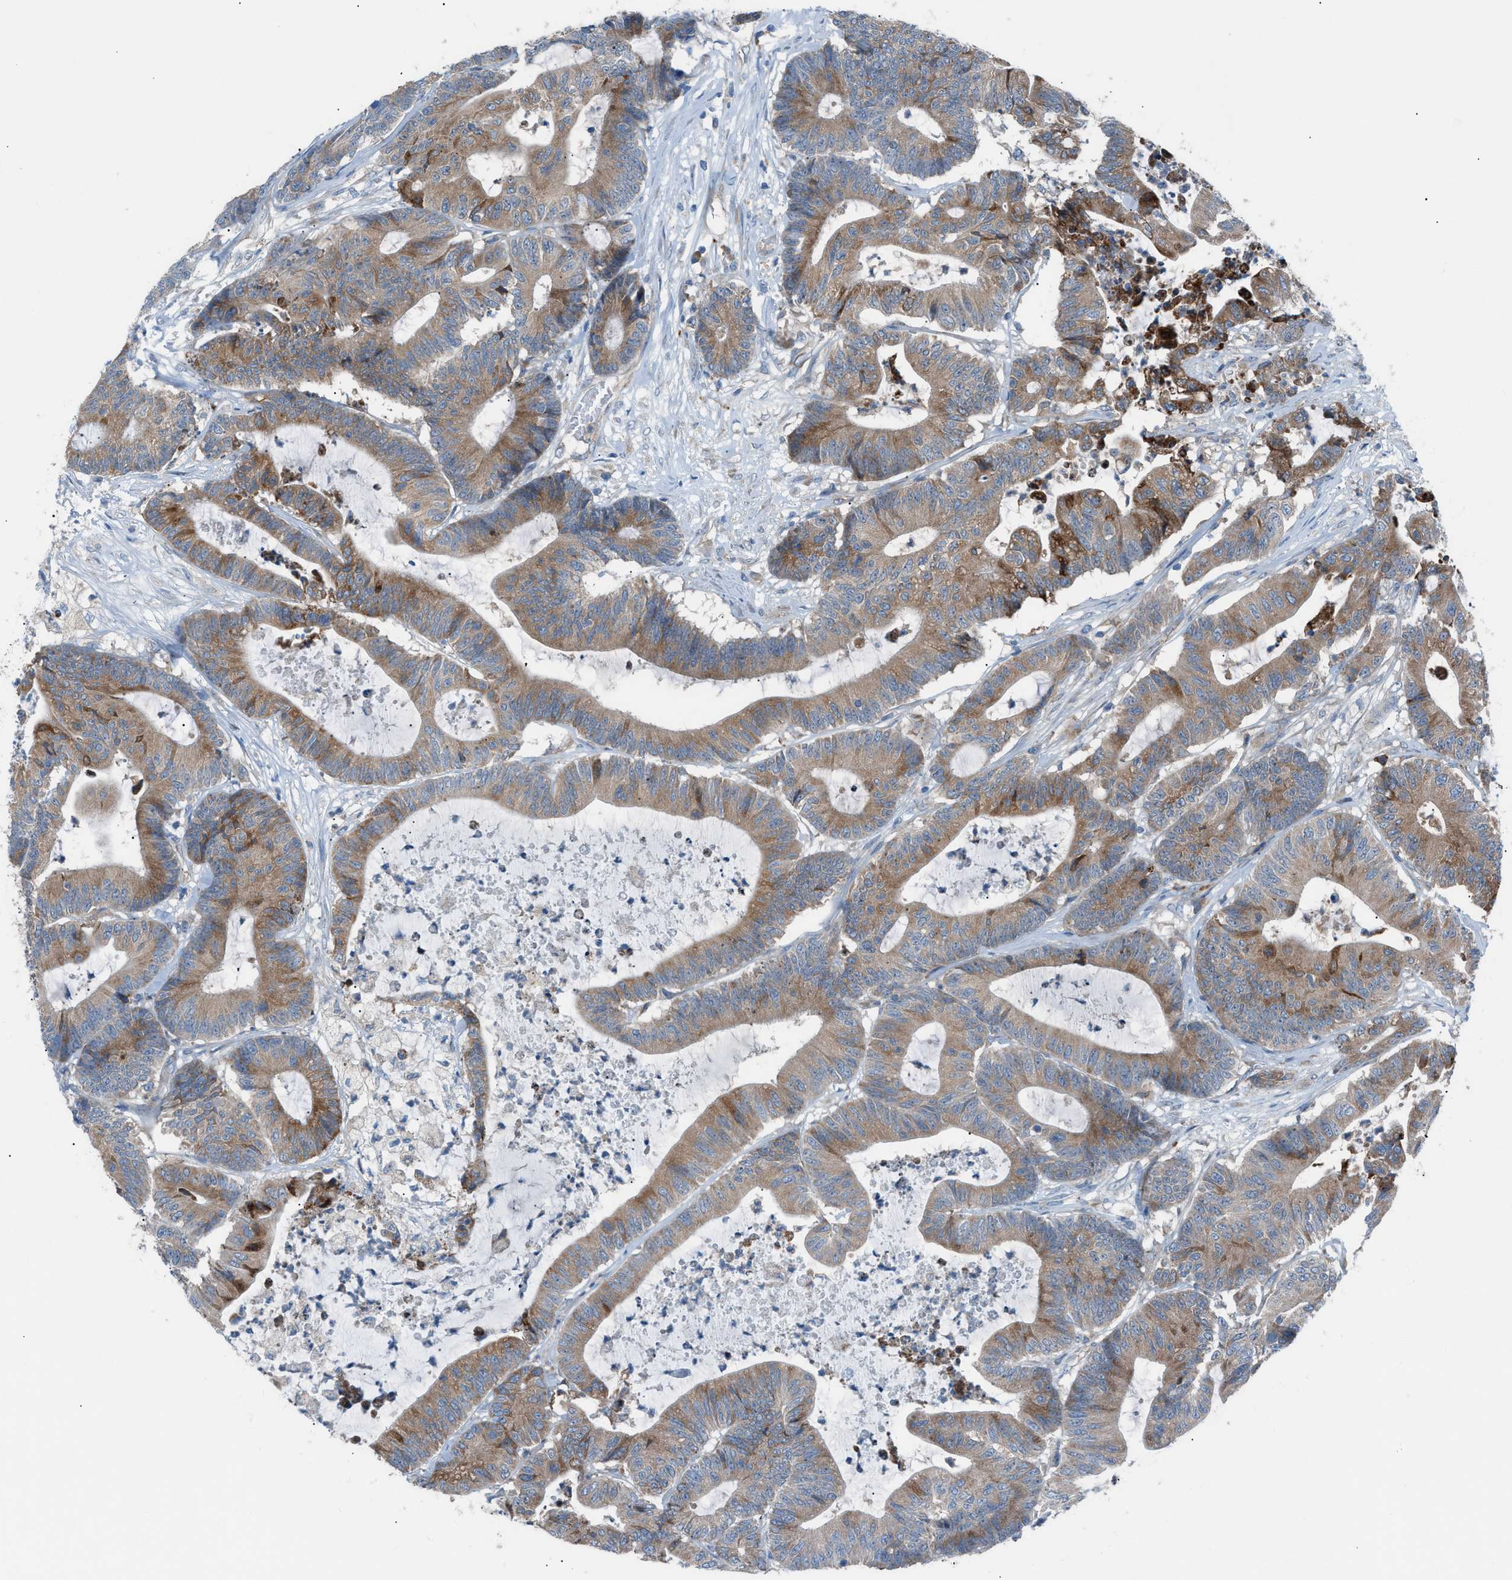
{"staining": {"intensity": "moderate", "quantity": ">75%", "location": "cytoplasmic/membranous"}, "tissue": "colorectal cancer", "cell_type": "Tumor cells", "image_type": "cancer", "snomed": [{"axis": "morphology", "description": "Adenocarcinoma, NOS"}, {"axis": "topography", "description": "Colon"}], "caption": "Protein staining displays moderate cytoplasmic/membranous expression in approximately >75% of tumor cells in adenocarcinoma (colorectal). (Brightfield microscopy of DAB IHC at high magnification).", "gene": "HEG1", "patient": {"sex": "female", "age": 84}}